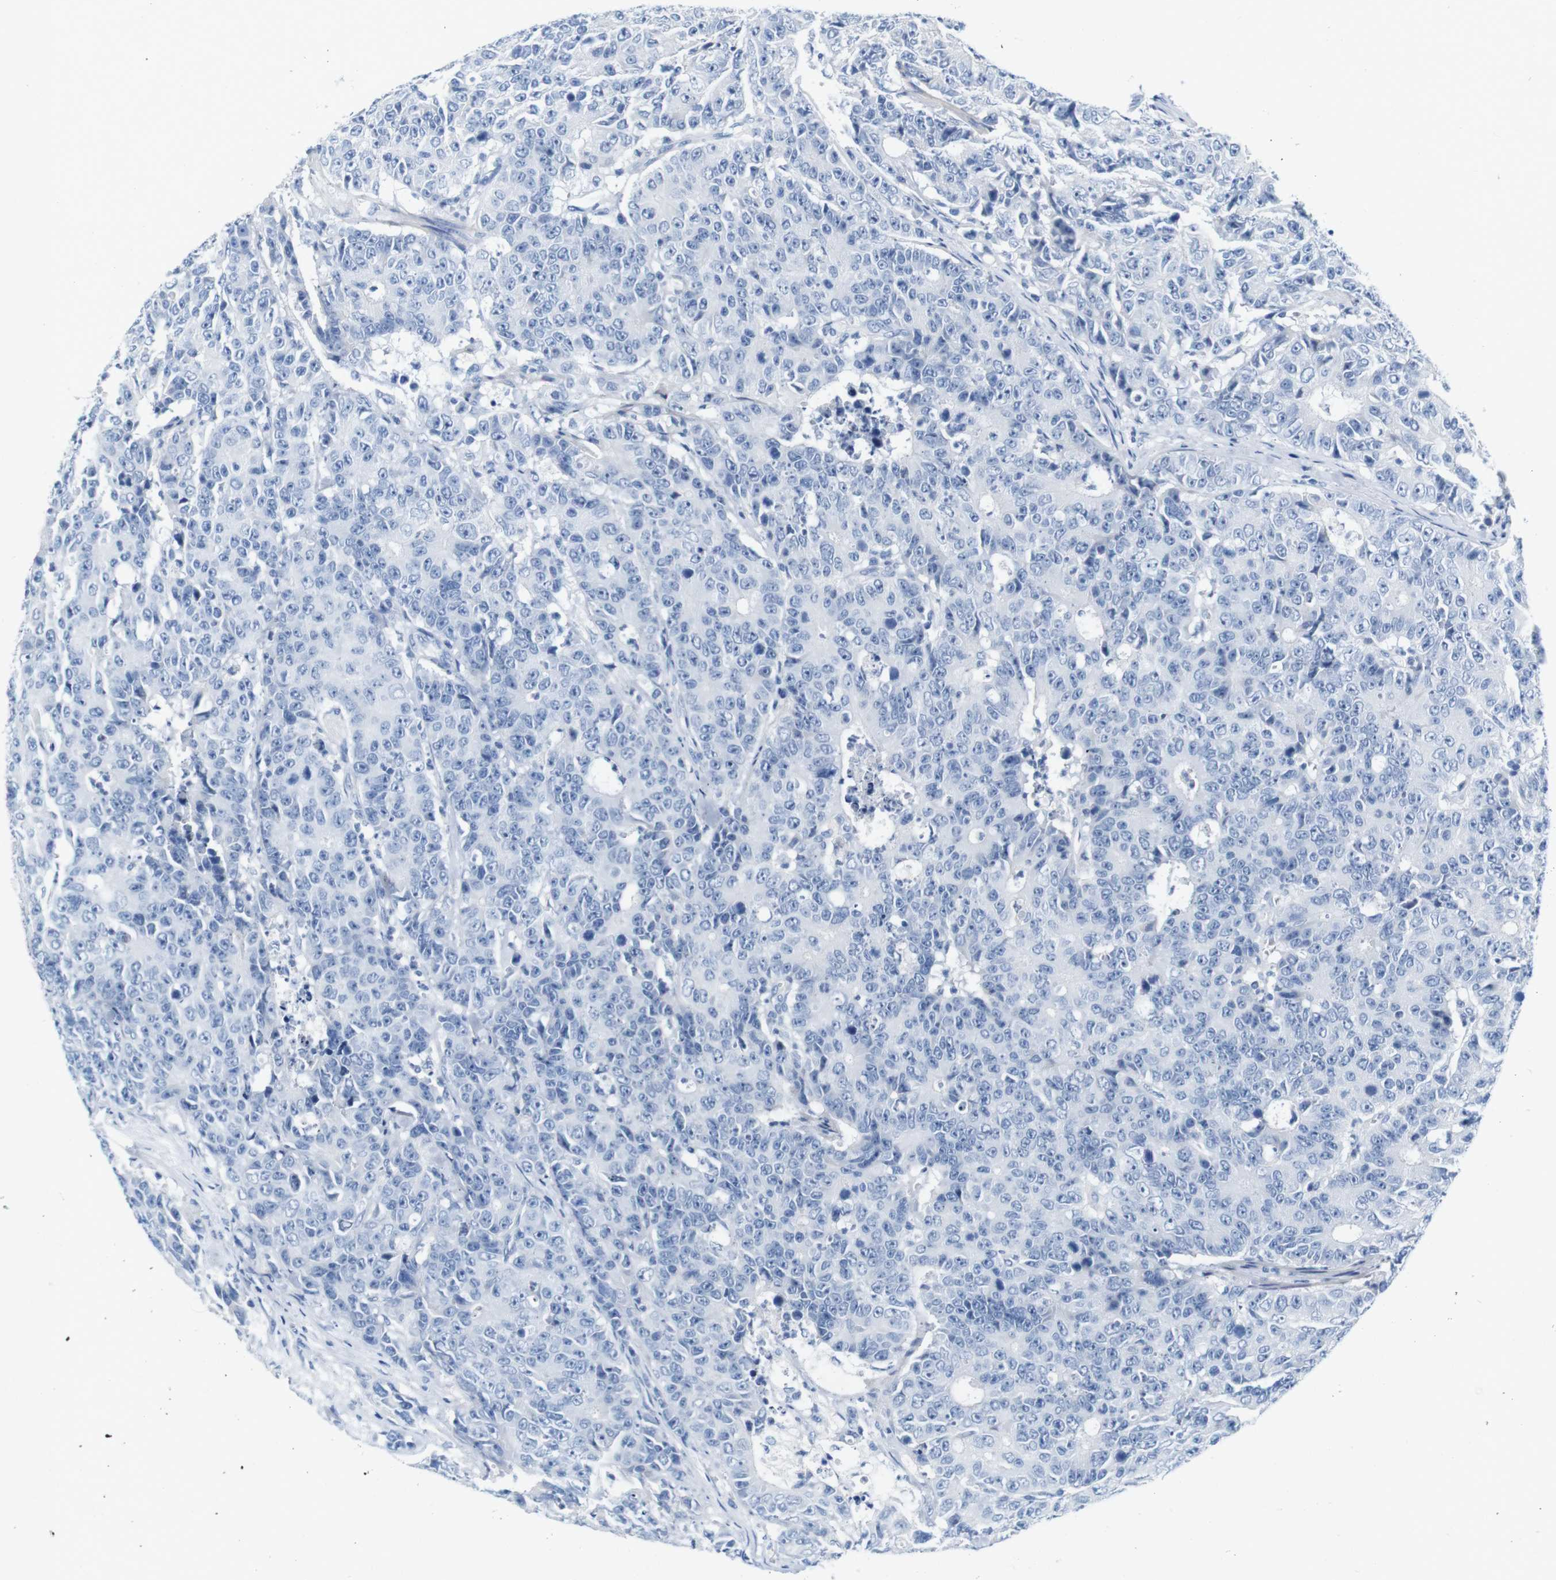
{"staining": {"intensity": "negative", "quantity": "none", "location": "none"}, "tissue": "colorectal cancer", "cell_type": "Tumor cells", "image_type": "cancer", "snomed": [{"axis": "morphology", "description": "Adenocarcinoma, NOS"}, {"axis": "topography", "description": "Colon"}], "caption": "Tumor cells show no significant positivity in adenocarcinoma (colorectal). (DAB IHC visualized using brightfield microscopy, high magnification).", "gene": "IGSF8", "patient": {"sex": "female", "age": 86}}